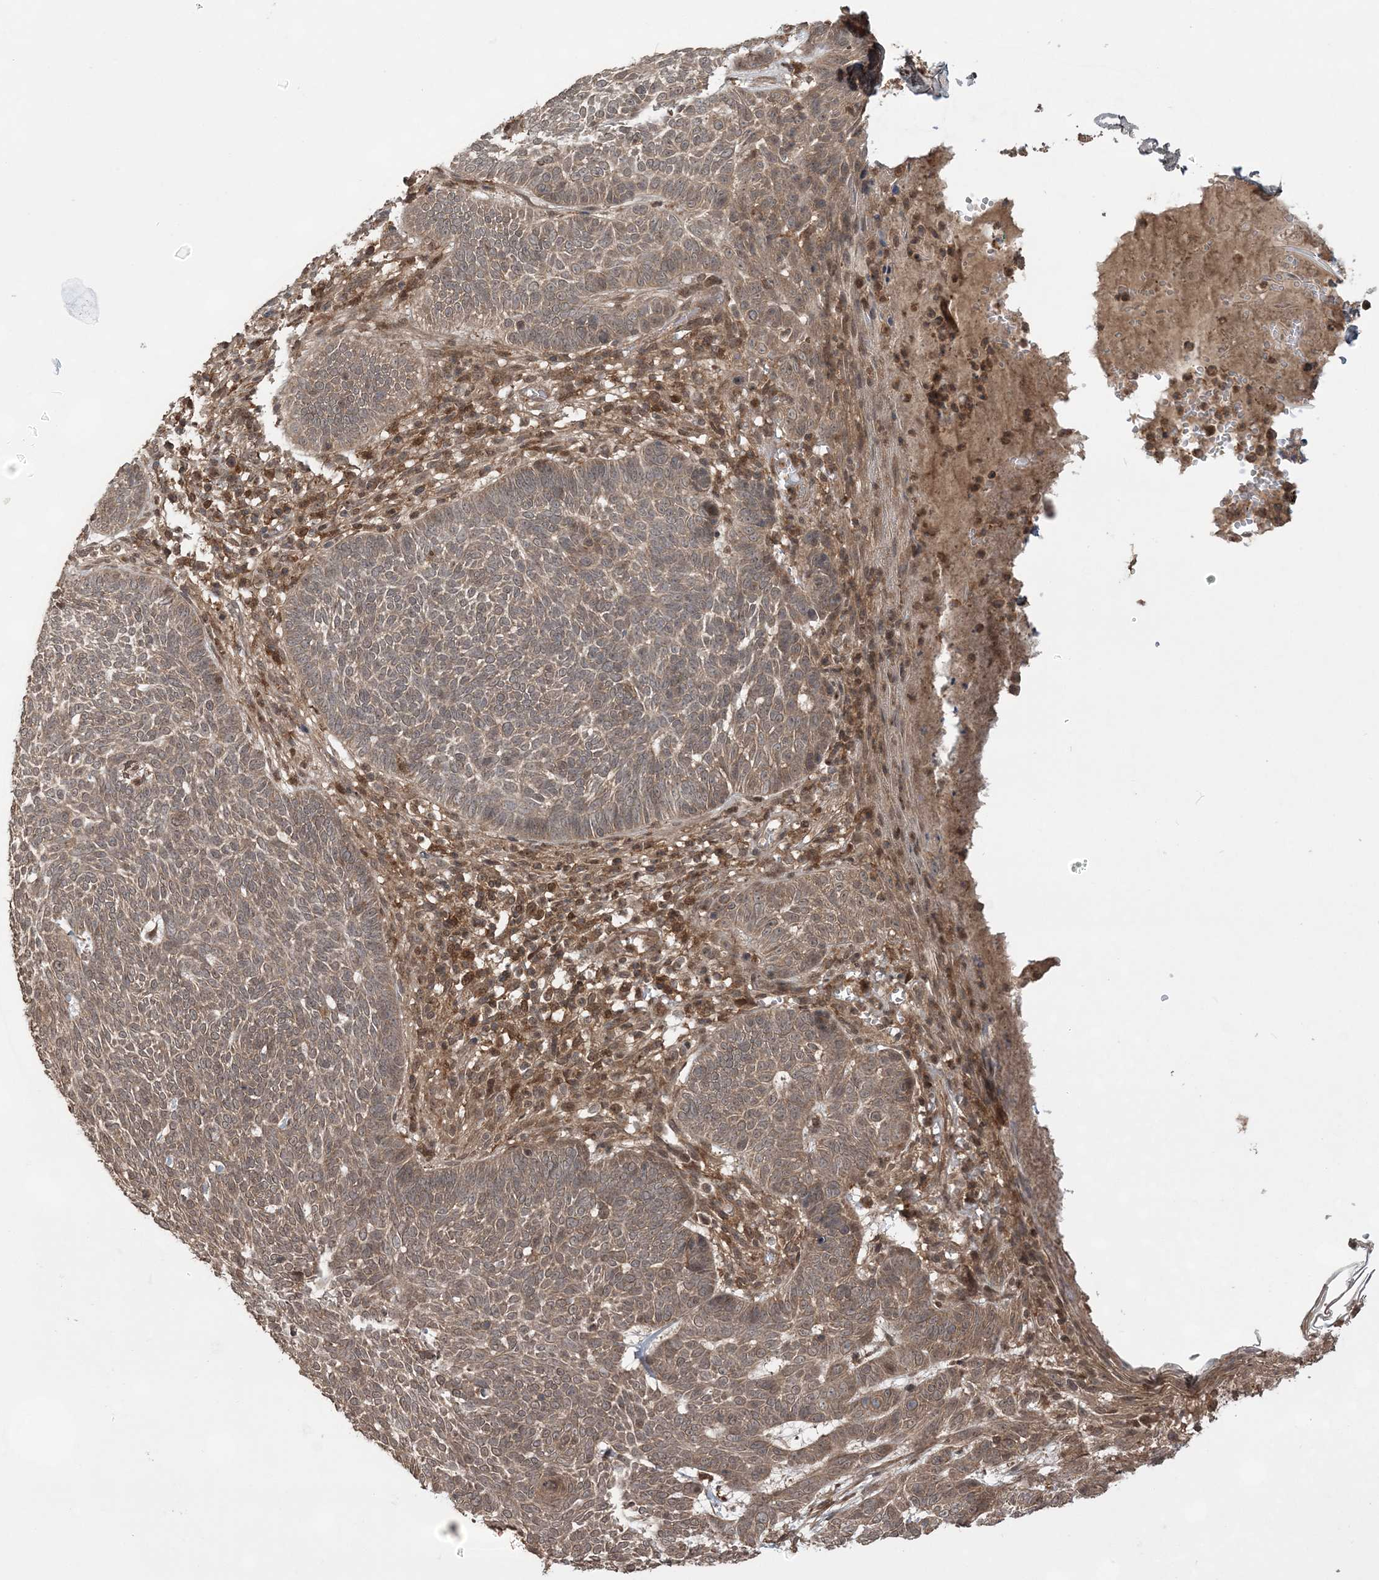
{"staining": {"intensity": "moderate", "quantity": ">75%", "location": "cytoplasmic/membranous"}, "tissue": "skin cancer", "cell_type": "Tumor cells", "image_type": "cancer", "snomed": [{"axis": "morphology", "description": "Normal tissue, NOS"}, {"axis": "morphology", "description": "Basal cell carcinoma"}, {"axis": "topography", "description": "Skin"}], "caption": "The image shows staining of skin cancer, revealing moderate cytoplasmic/membranous protein staining (brown color) within tumor cells.", "gene": "LACC1", "patient": {"sex": "male", "age": 64}}